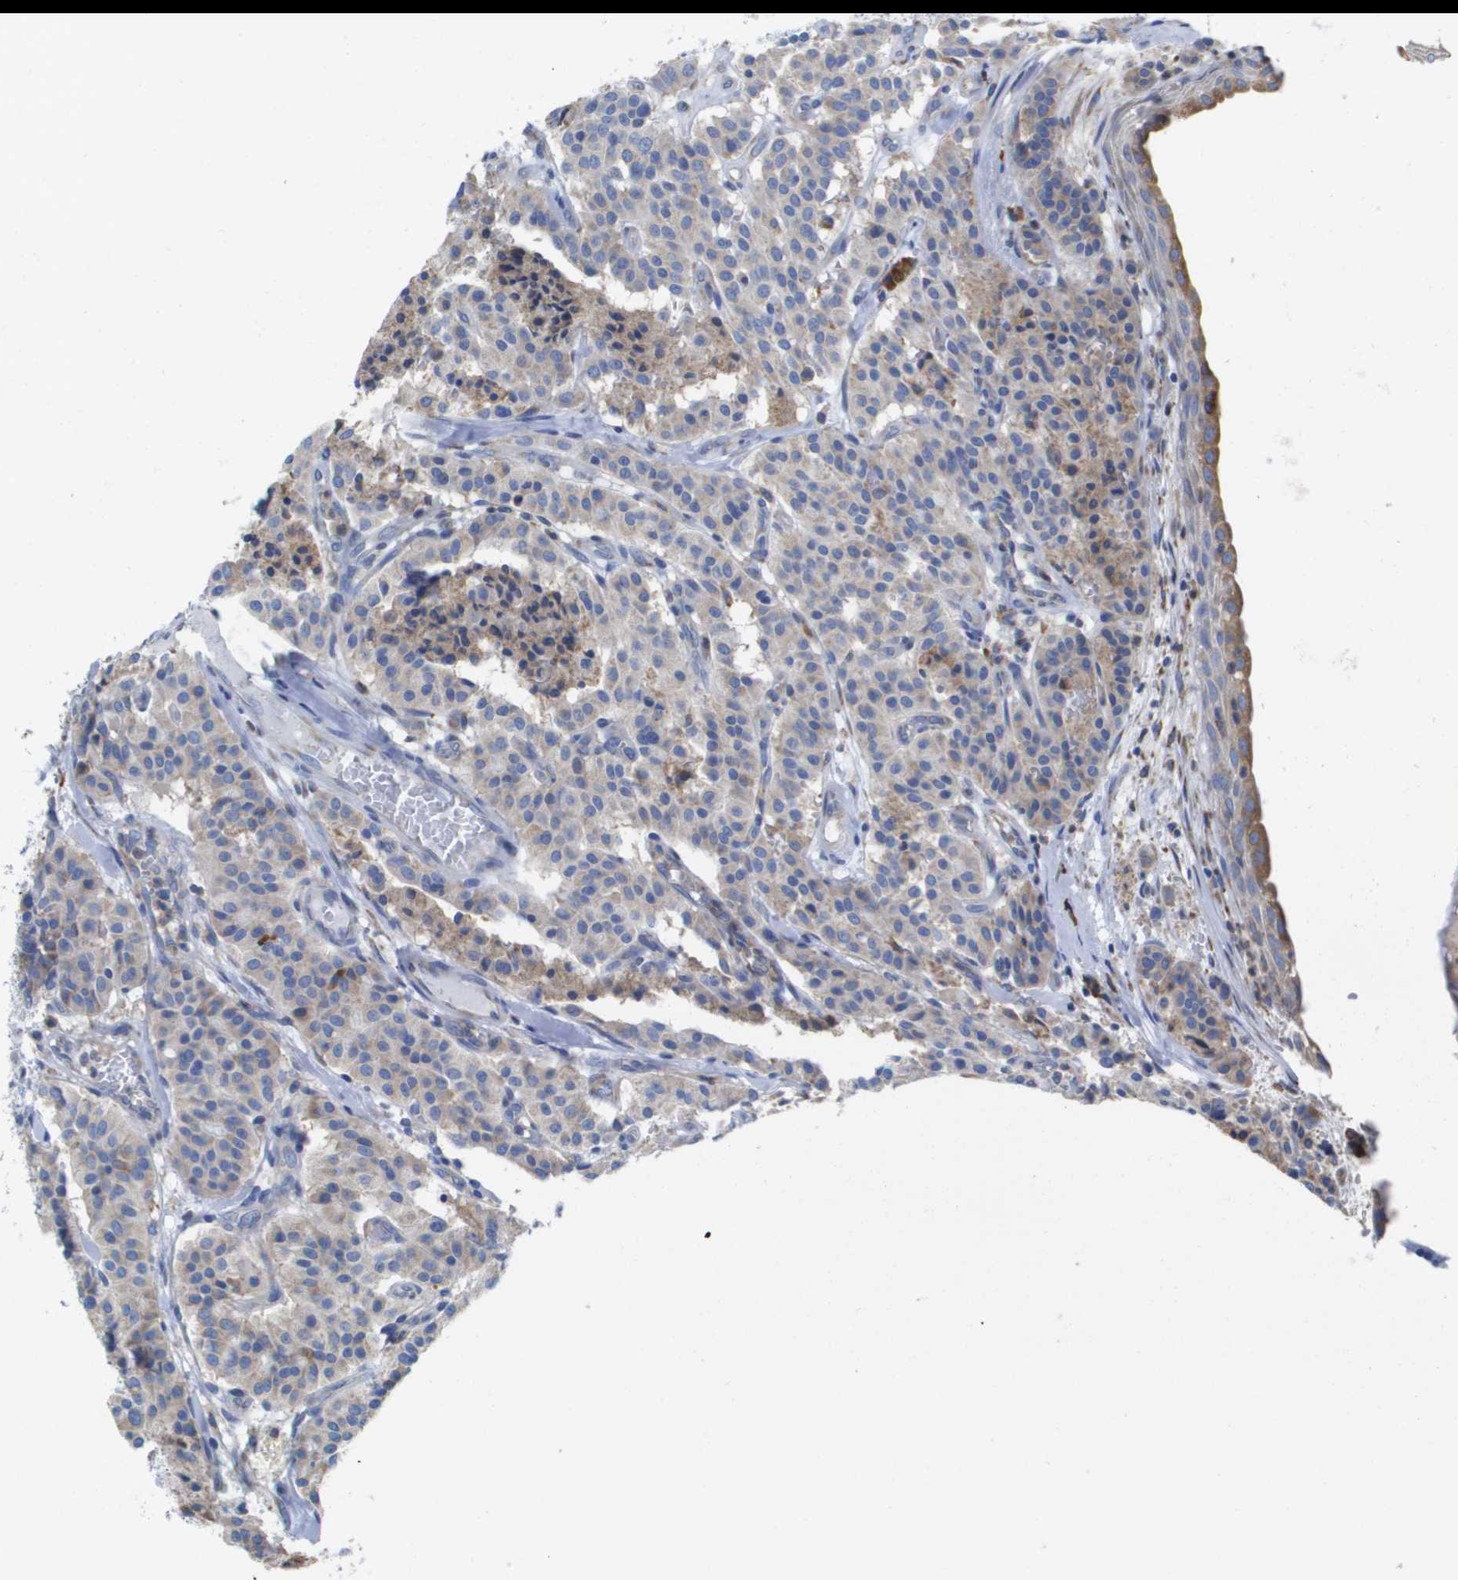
{"staining": {"intensity": "weak", "quantity": "<25%", "location": "cytoplasmic/membranous"}, "tissue": "carcinoid", "cell_type": "Tumor cells", "image_type": "cancer", "snomed": [{"axis": "morphology", "description": "Carcinoid, malignant, NOS"}, {"axis": "topography", "description": "Lung"}], "caption": "This is an immunohistochemistry histopathology image of carcinoid. There is no expression in tumor cells.", "gene": "SDR42E1", "patient": {"sex": "male", "age": 30}}